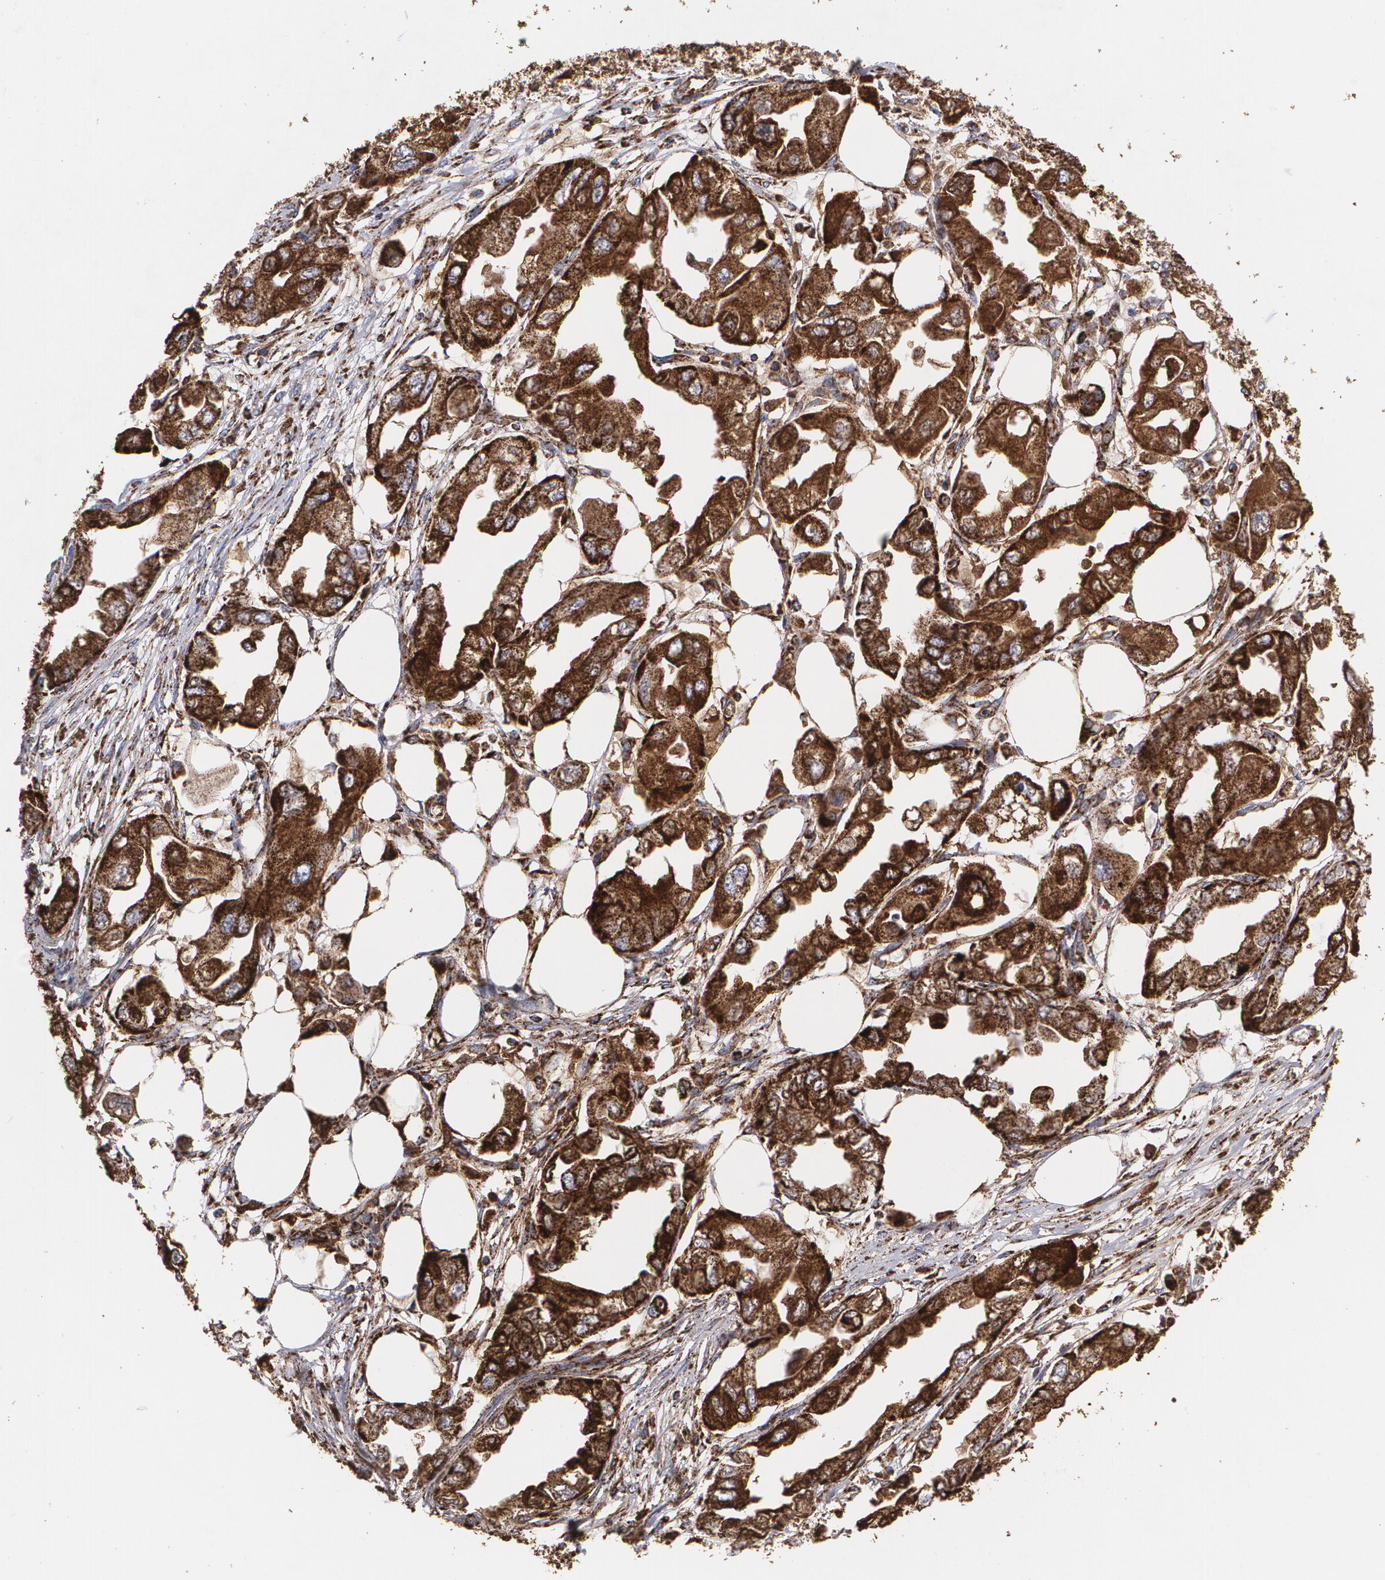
{"staining": {"intensity": "strong", "quantity": ">75%", "location": "cytoplasmic/membranous"}, "tissue": "endometrial cancer", "cell_type": "Tumor cells", "image_type": "cancer", "snomed": [{"axis": "morphology", "description": "Adenocarcinoma, NOS"}, {"axis": "topography", "description": "Endometrium"}], "caption": "The image reveals immunohistochemical staining of endometrial adenocarcinoma. There is strong cytoplasmic/membranous staining is appreciated in about >75% of tumor cells. The protein is stained brown, and the nuclei are stained in blue (DAB IHC with brightfield microscopy, high magnification).", "gene": "HSPD1", "patient": {"sex": "female", "age": 67}}